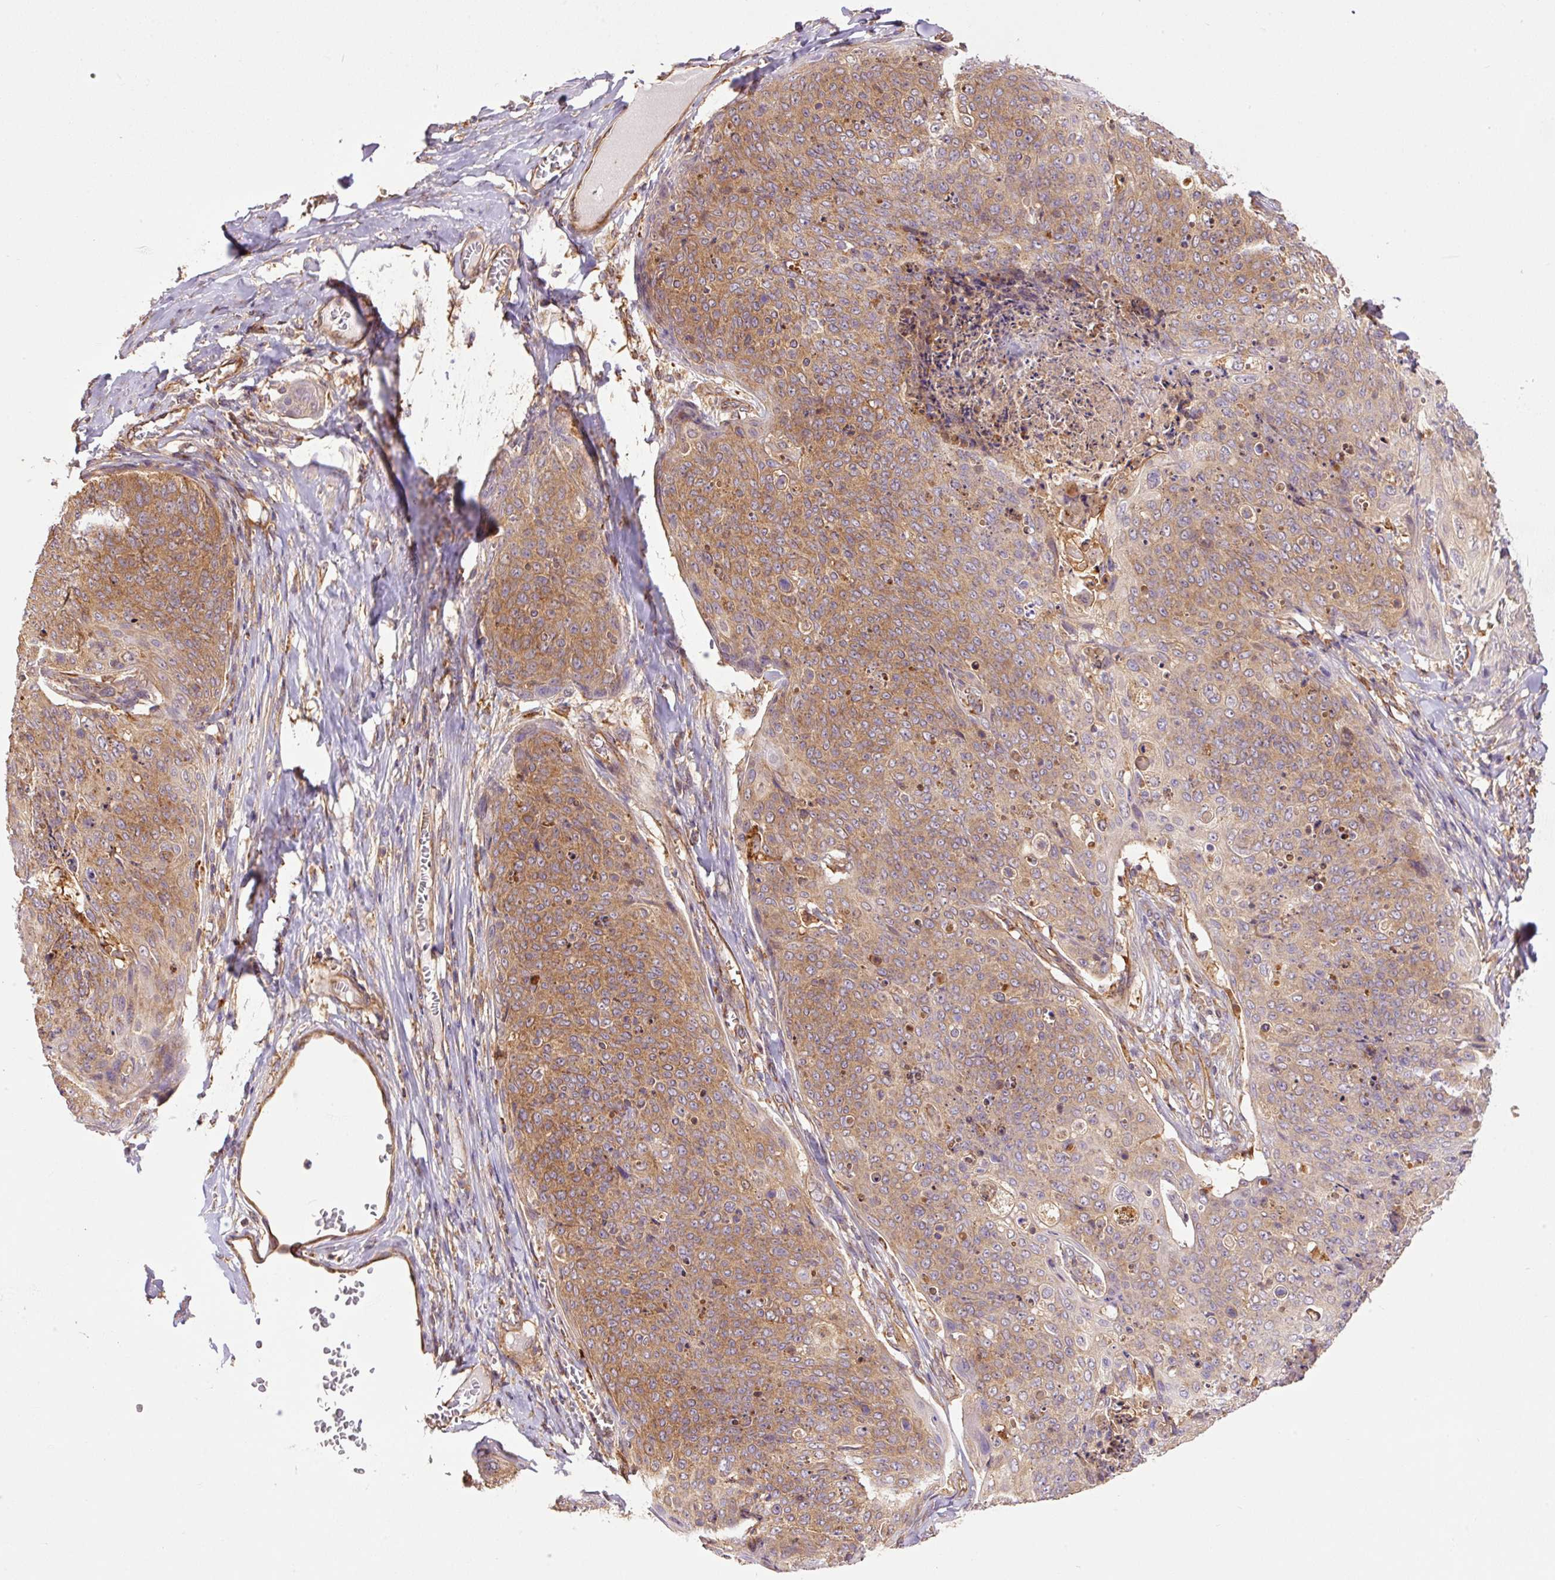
{"staining": {"intensity": "moderate", "quantity": ">75%", "location": "cytoplasmic/membranous"}, "tissue": "skin cancer", "cell_type": "Tumor cells", "image_type": "cancer", "snomed": [{"axis": "morphology", "description": "Squamous cell carcinoma, NOS"}, {"axis": "topography", "description": "Skin"}, {"axis": "topography", "description": "Vulva"}], "caption": "IHC of human squamous cell carcinoma (skin) shows medium levels of moderate cytoplasmic/membranous positivity in about >75% of tumor cells.", "gene": "PCK2", "patient": {"sex": "female", "age": 85}}